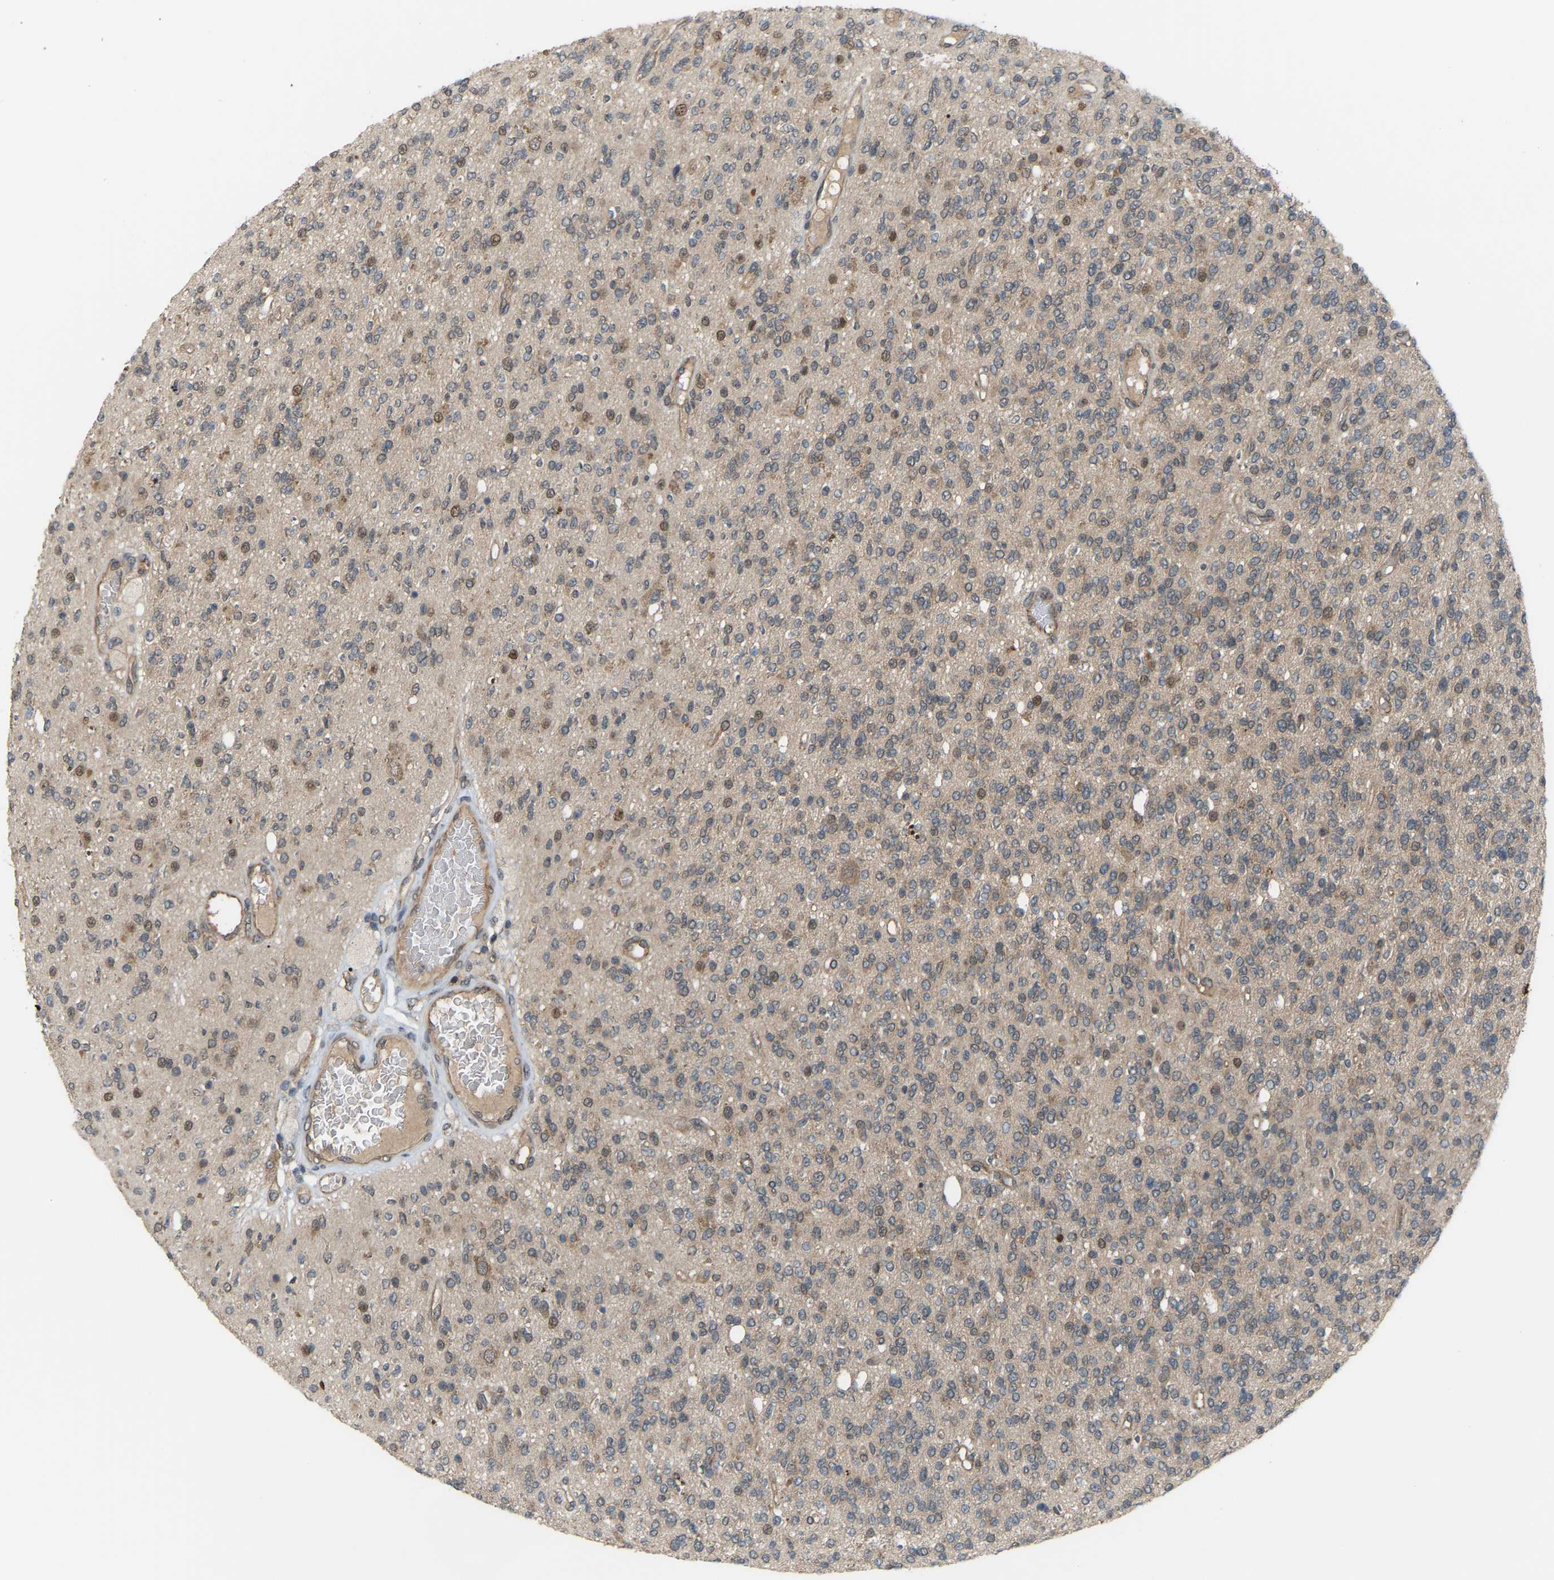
{"staining": {"intensity": "weak", "quantity": "25%-75%", "location": "cytoplasmic/membranous"}, "tissue": "glioma", "cell_type": "Tumor cells", "image_type": "cancer", "snomed": [{"axis": "morphology", "description": "Glioma, malignant, High grade"}, {"axis": "topography", "description": "Brain"}], "caption": "Immunohistochemical staining of malignant glioma (high-grade) demonstrates weak cytoplasmic/membranous protein staining in approximately 25%-75% of tumor cells.", "gene": "CROT", "patient": {"sex": "male", "age": 34}}